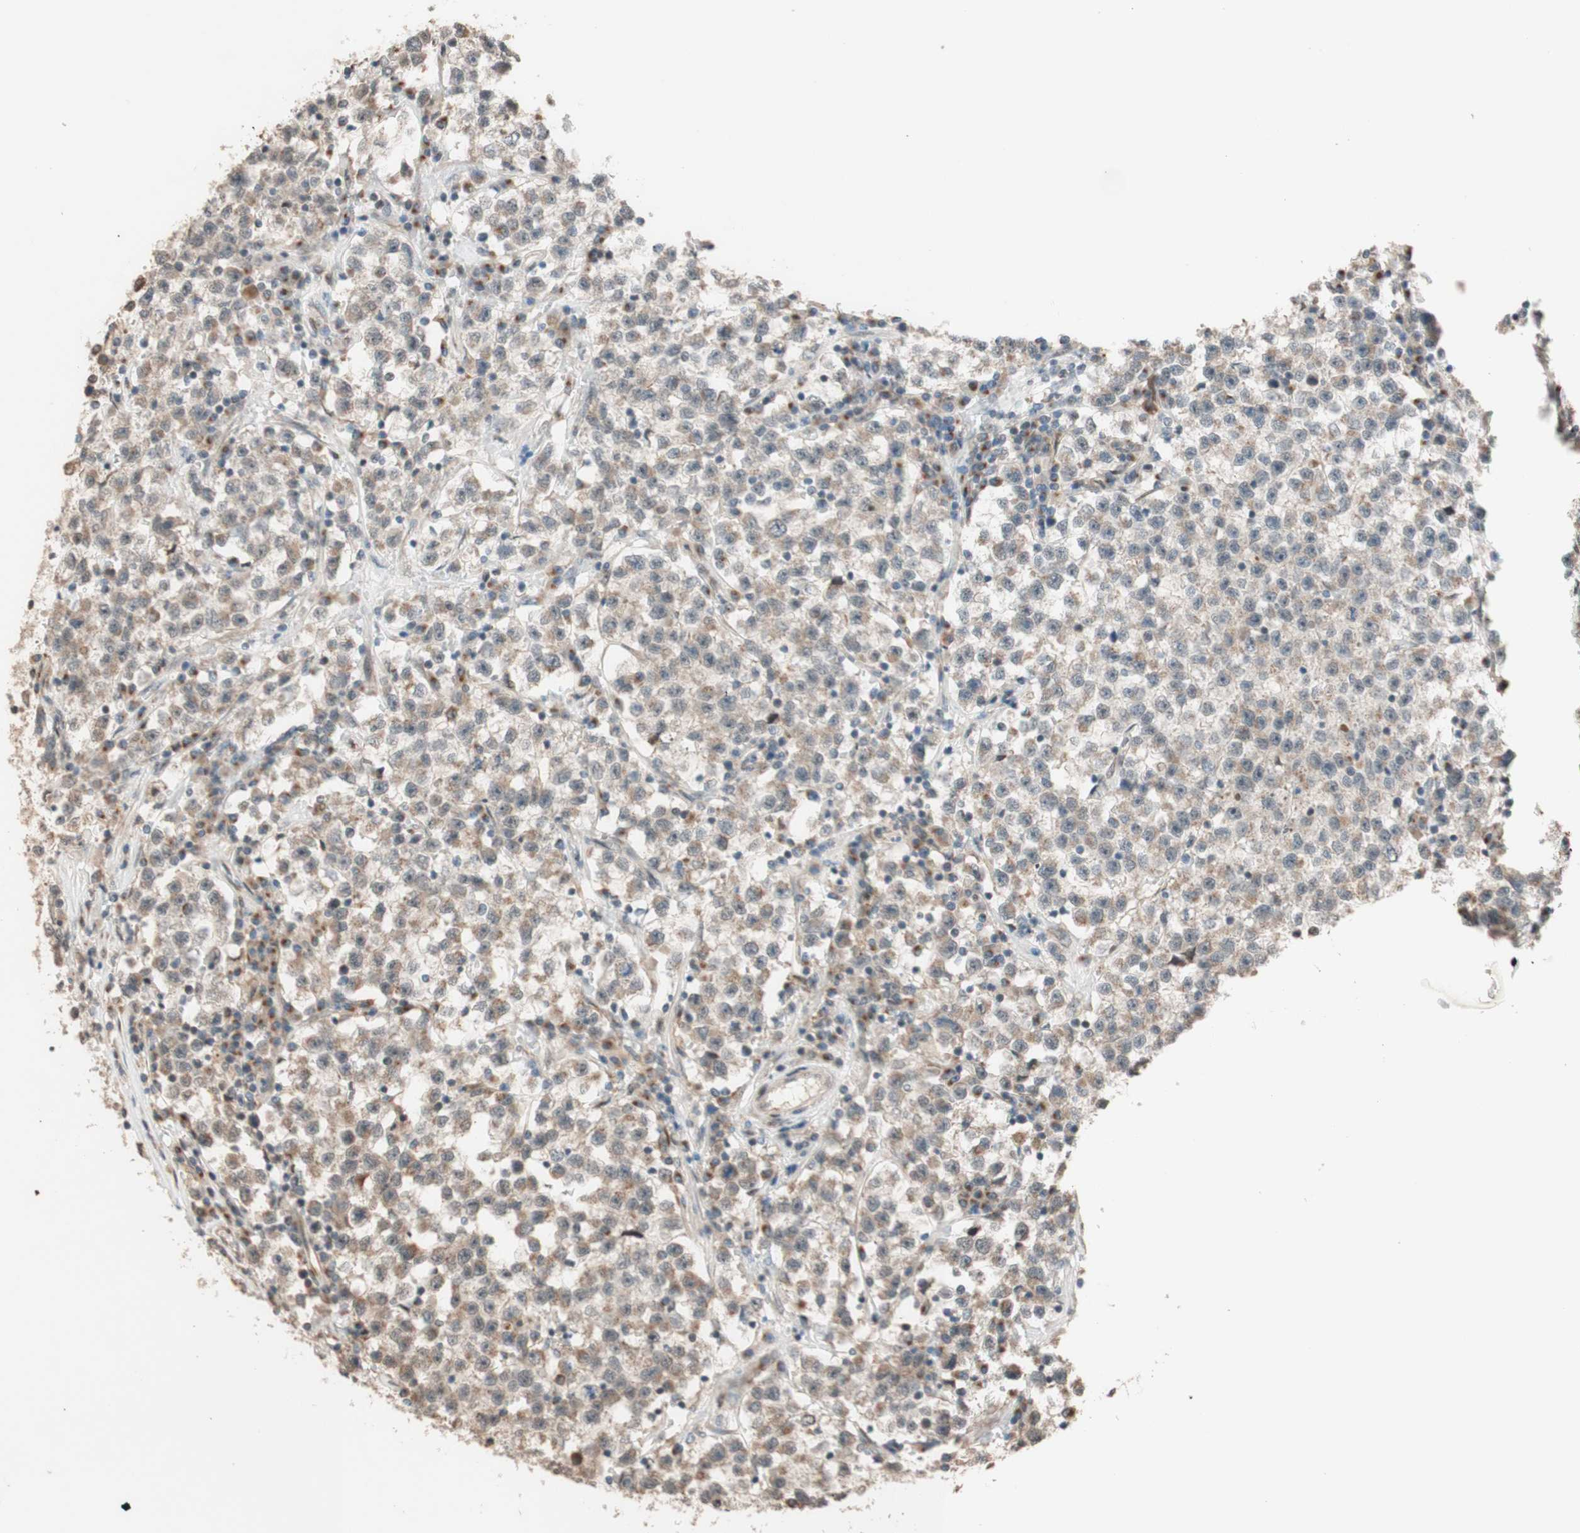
{"staining": {"intensity": "weak", "quantity": "25%-75%", "location": "cytoplasmic/membranous"}, "tissue": "testis cancer", "cell_type": "Tumor cells", "image_type": "cancer", "snomed": [{"axis": "morphology", "description": "Seminoma, NOS"}, {"axis": "topography", "description": "Testis"}], "caption": "Human testis cancer (seminoma) stained with a protein marker shows weak staining in tumor cells.", "gene": "CCNC", "patient": {"sex": "male", "age": 22}}